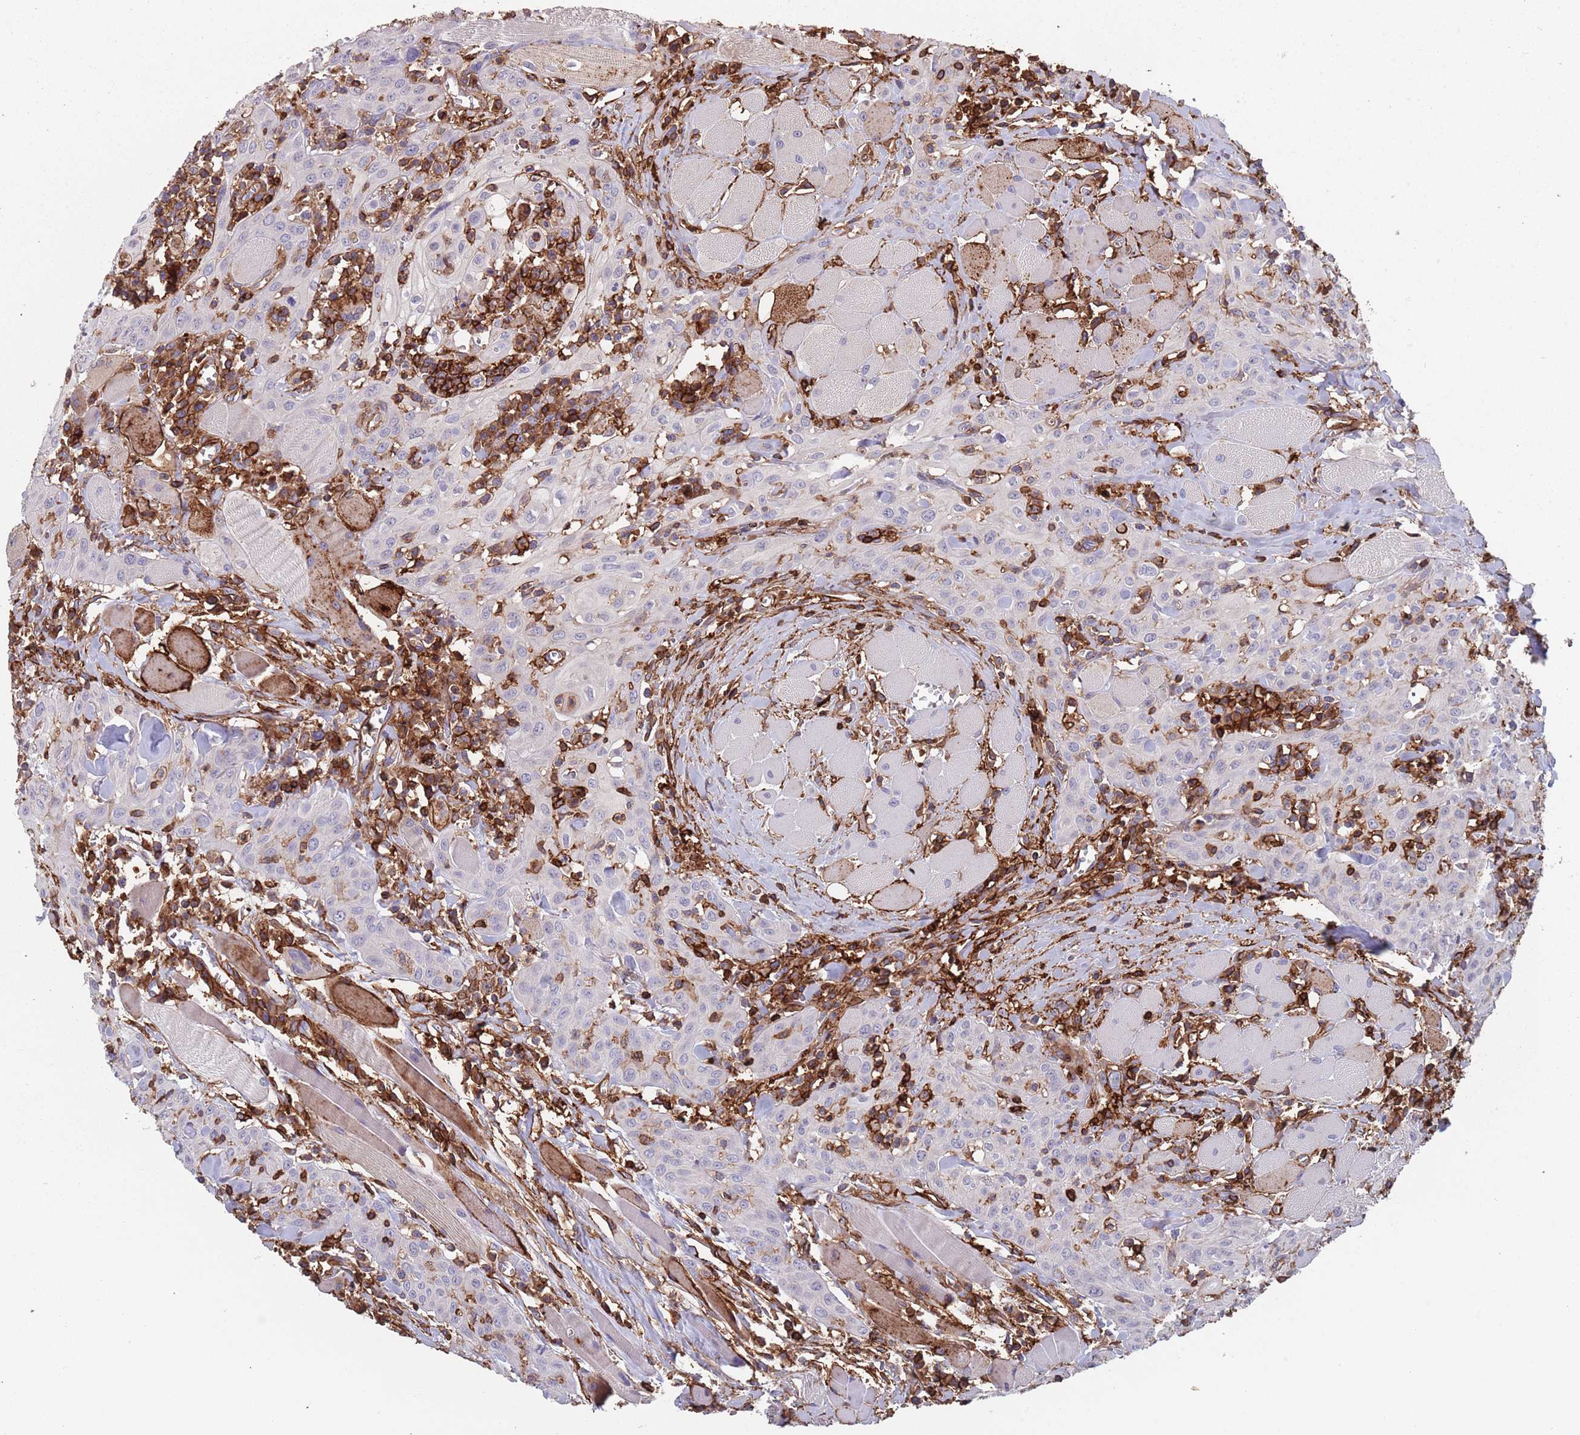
{"staining": {"intensity": "negative", "quantity": "none", "location": "none"}, "tissue": "head and neck cancer", "cell_type": "Tumor cells", "image_type": "cancer", "snomed": [{"axis": "morphology", "description": "Squamous cell carcinoma, NOS"}, {"axis": "topography", "description": "Oral tissue"}, {"axis": "topography", "description": "Head-Neck"}], "caption": "Immunohistochemical staining of human head and neck cancer demonstrates no significant expression in tumor cells.", "gene": "RNF144A", "patient": {"sex": "female", "age": 70}}